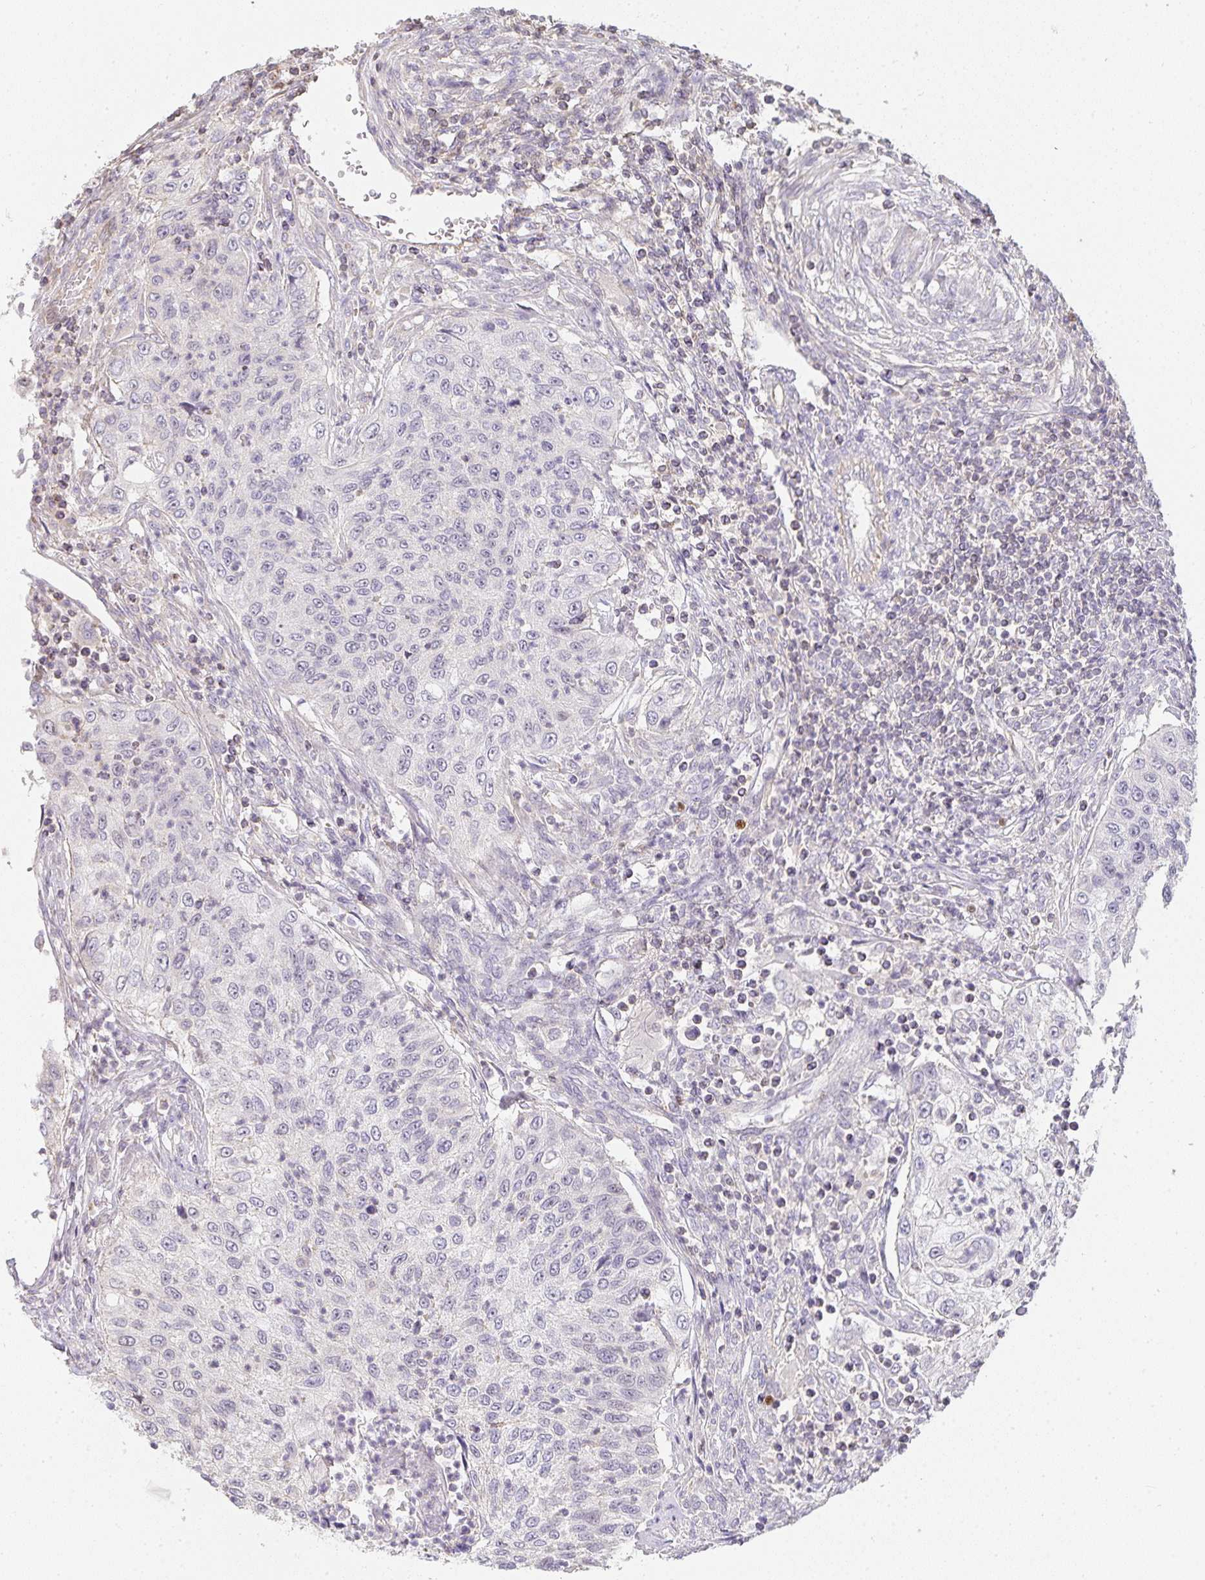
{"staining": {"intensity": "negative", "quantity": "none", "location": "none"}, "tissue": "urothelial cancer", "cell_type": "Tumor cells", "image_type": "cancer", "snomed": [{"axis": "morphology", "description": "Urothelial carcinoma, High grade"}, {"axis": "topography", "description": "Urinary bladder"}], "caption": "IHC micrograph of urothelial cancer stained for a protein (brown), which shows no staining in tumor cells.", "gene": "GATA3", "patient": {"sex": "female", "age": 60}}